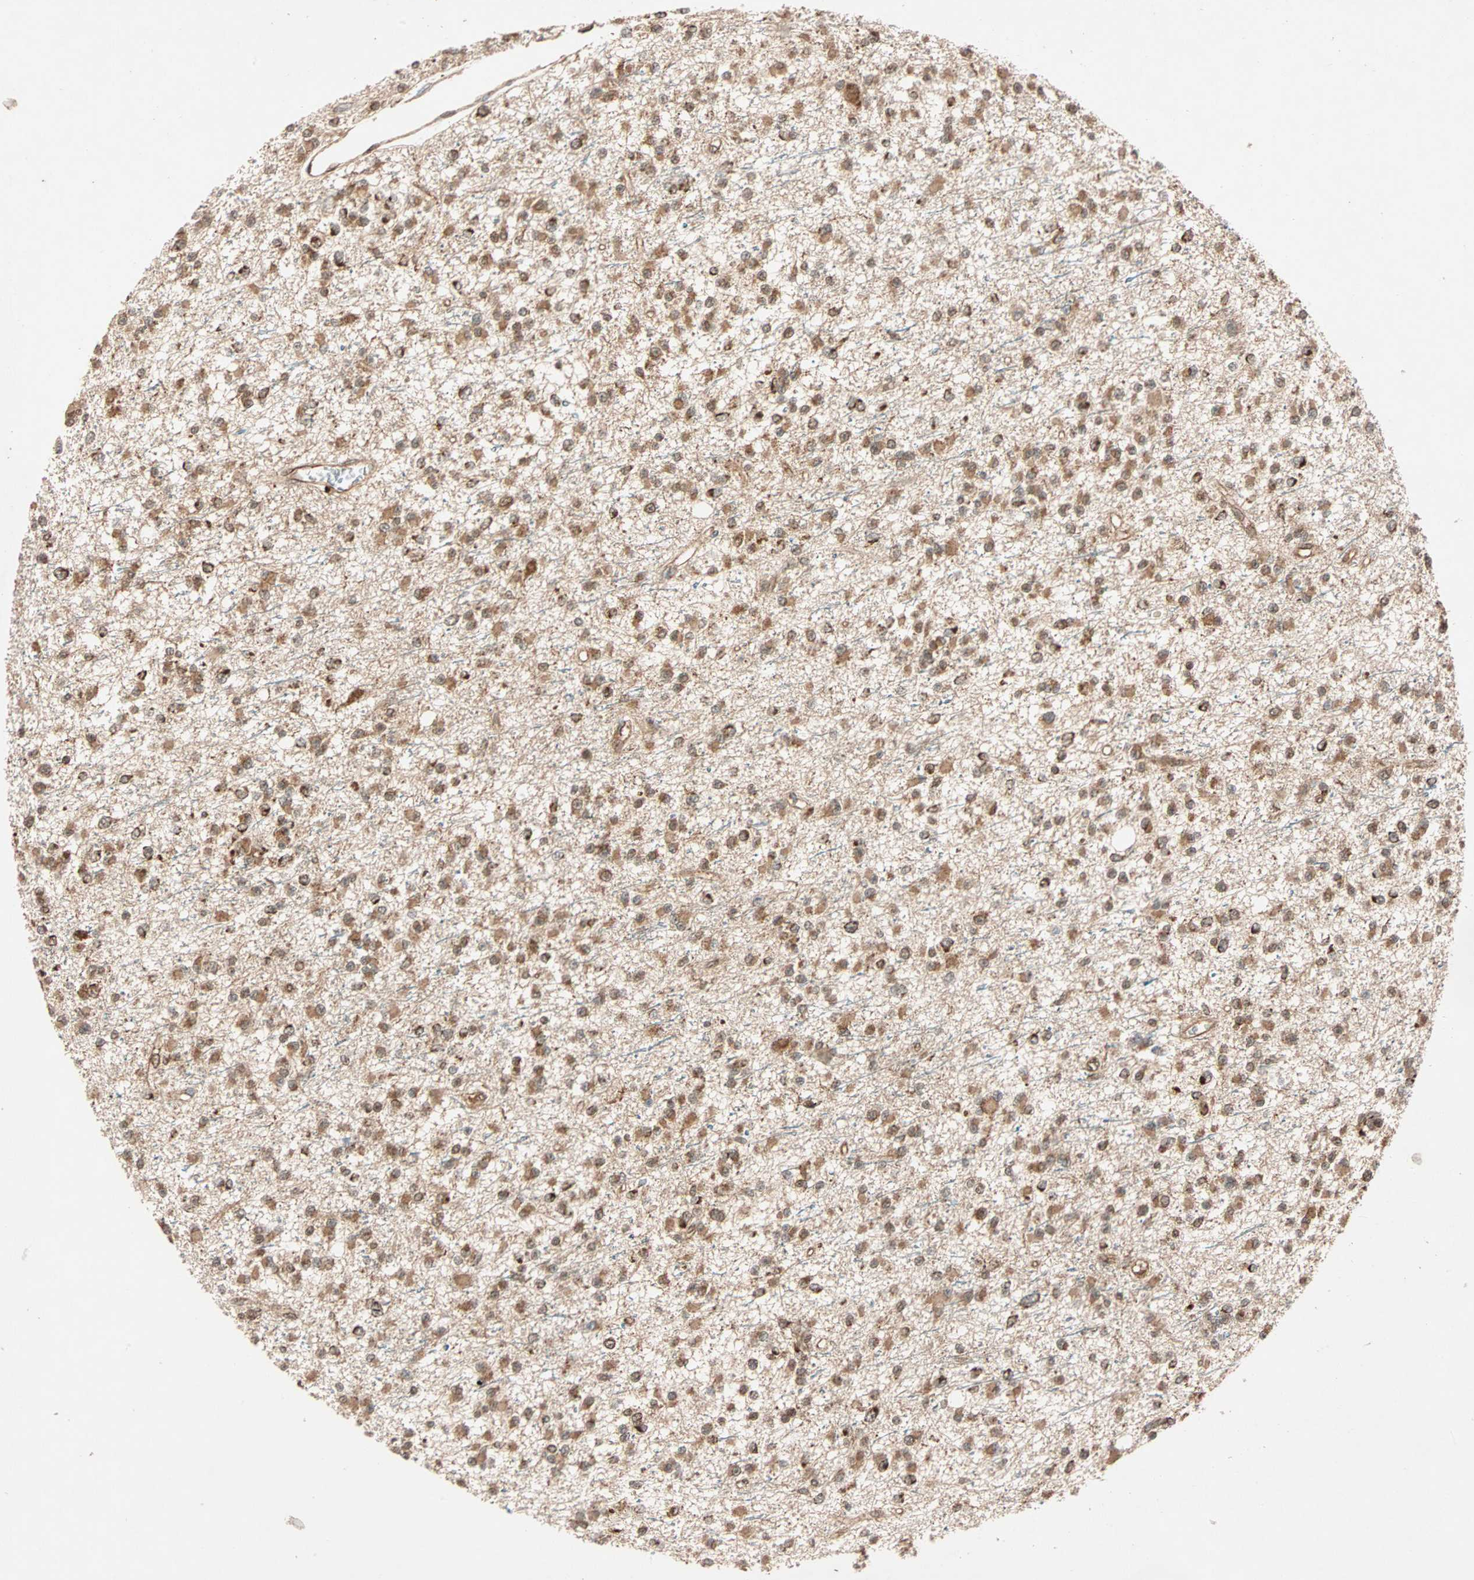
{"staining": {"intensity": "moderate", "quantity": ">75%", "location": "cytoplasmic/membranous"}, "tissue": "glioma", "cell_type": "Tumor cells", "image_type": "cancer", "snomed": [{"axis": "morphology", "description": "Glioma, malignant, Low grade"}, {"axis": "topography", "description": "Brain"}], "caption": "Brown immunohistochemical staining in human glioma demonstrates moderate cytoplasmic/membranous expression in approximately >75% of tumor cells. The staining was performed using DAB (3,3'-diaminobenzidine), with brown indicating positive protein expression. Nuclei are stained blue with hematoxylin.", "gene": "MAPK1", "patient": {"sex": "female", "age": 22}}